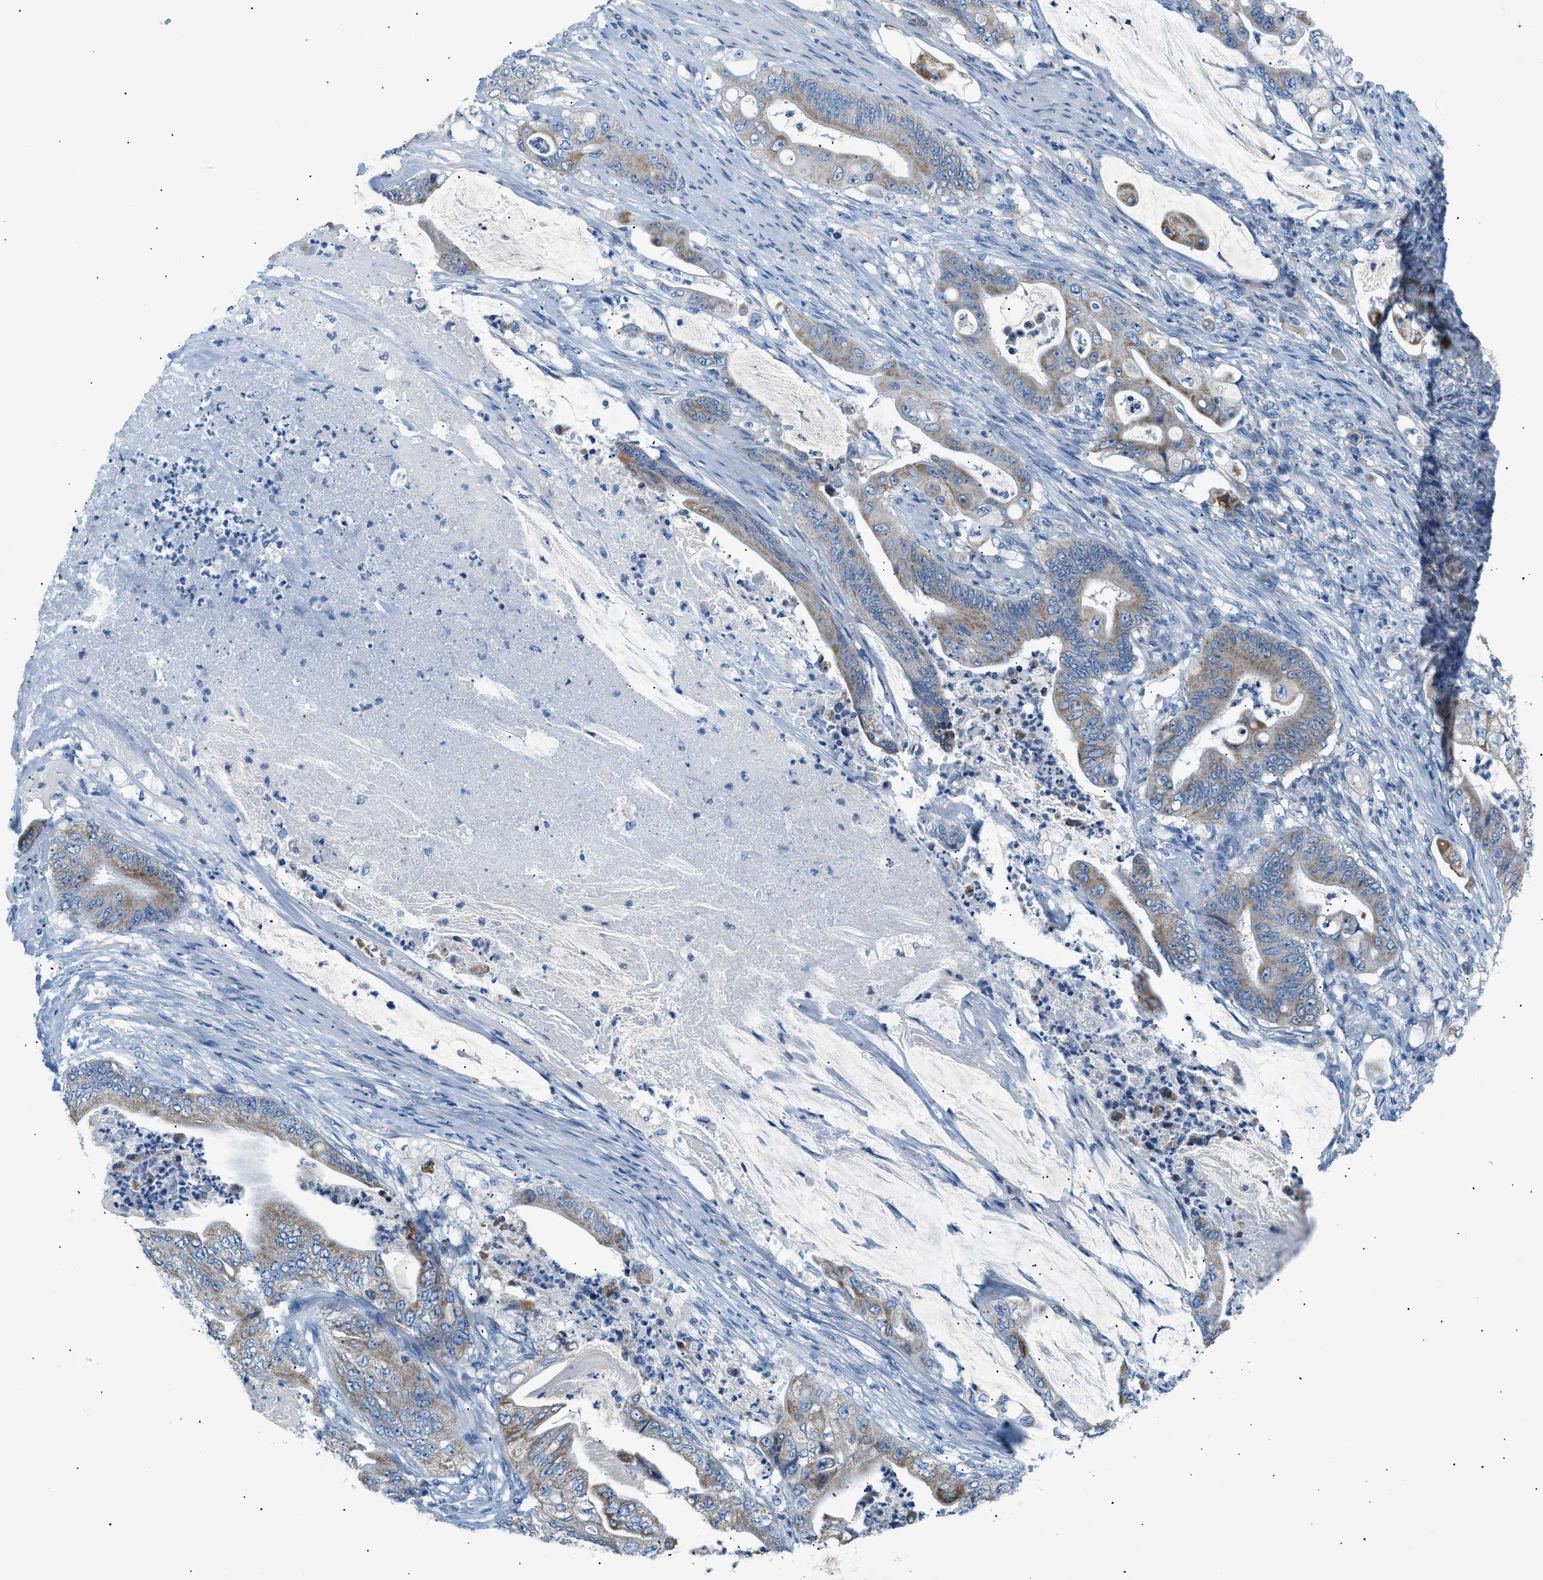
{"staining": {"intensity": "moderate", "quantity": "25%-75%", "location": "cytoplasmic/membranous"}, "tissue": "stomach cancer", "cell_type": "Tumor cells", "image_type": "cancer", "snomed": [{"axis": "morphology", "description": "Adenocarcinoma, NOS"}, {"axis": "topography", "description": "Stomach"}], "caption": "Brown immunohistochemical staining in adenocarcinoma (stomach) shows moderate cytoplasmic/membranous staining in about 25%-75% of tumor cells.", "gene": "ILDR1", "patient": {"sex": "female", "age": 73}}